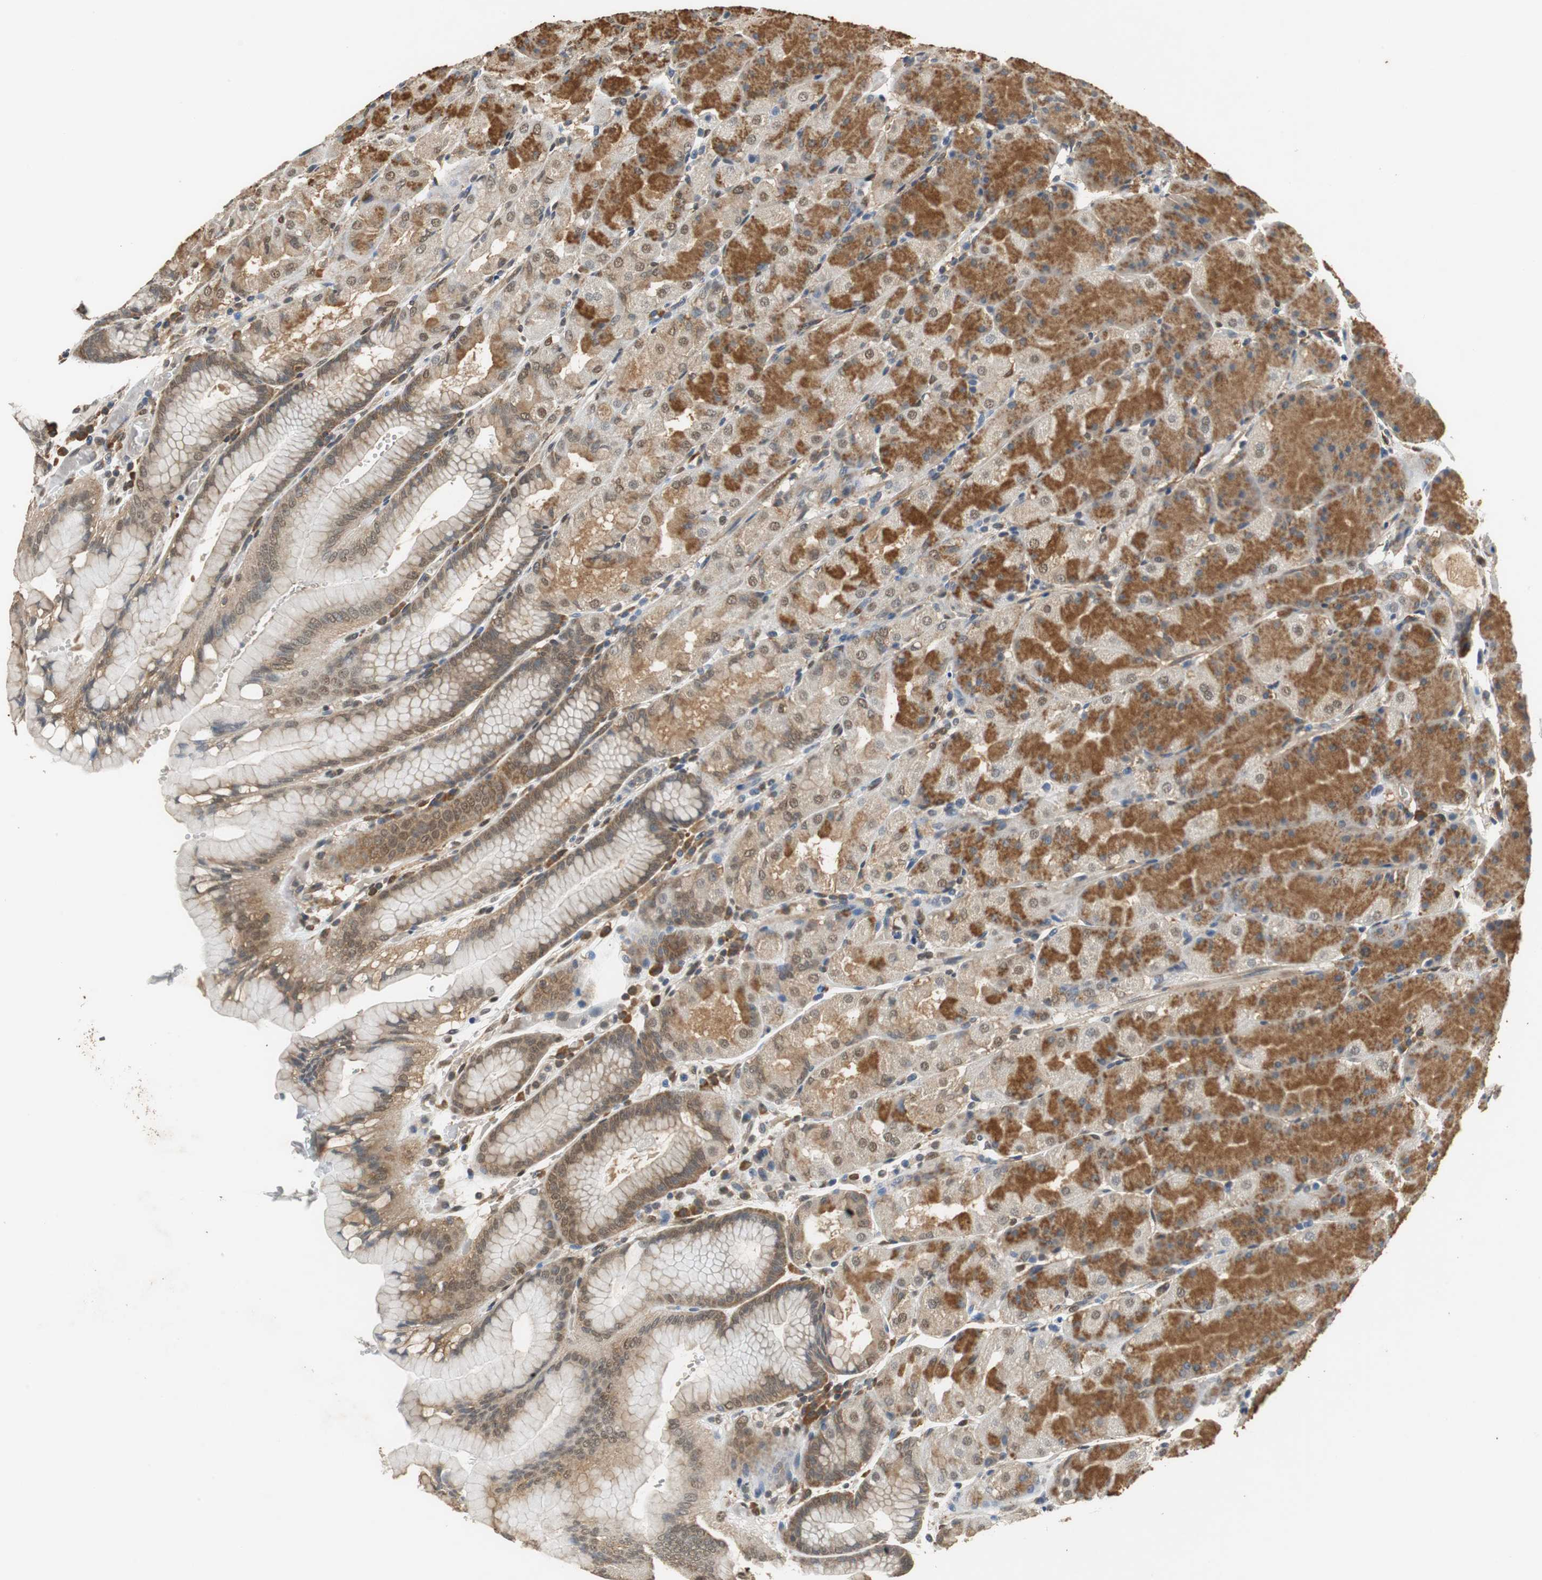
{"staining": {"intensity": "strong", "quantity": "25%-75%", "location": "cytoplasmic/membranous,nuclear"}, "tissue": "stomach", "cell_type": "Glandular cells", "image_type": "normal", "snomed": [{"axis": "morphology", "description": "Normal tissue, NOS"}, {"axis": "topography", "description": "Stomach, upper"}, {"axis": "topography", "description": "Stomach"}], "caption": "Immunohistochemical staining of unremarkable human stomach displays high levels of strong cytoplasmic/membranous,nuclear staining in about 25%-75% of glandular cells. (Brightfield microscopy of DAB IHC at high magnification).", "gene": "UBQLN2", "patient": {"sex": "male", "age": 76}}